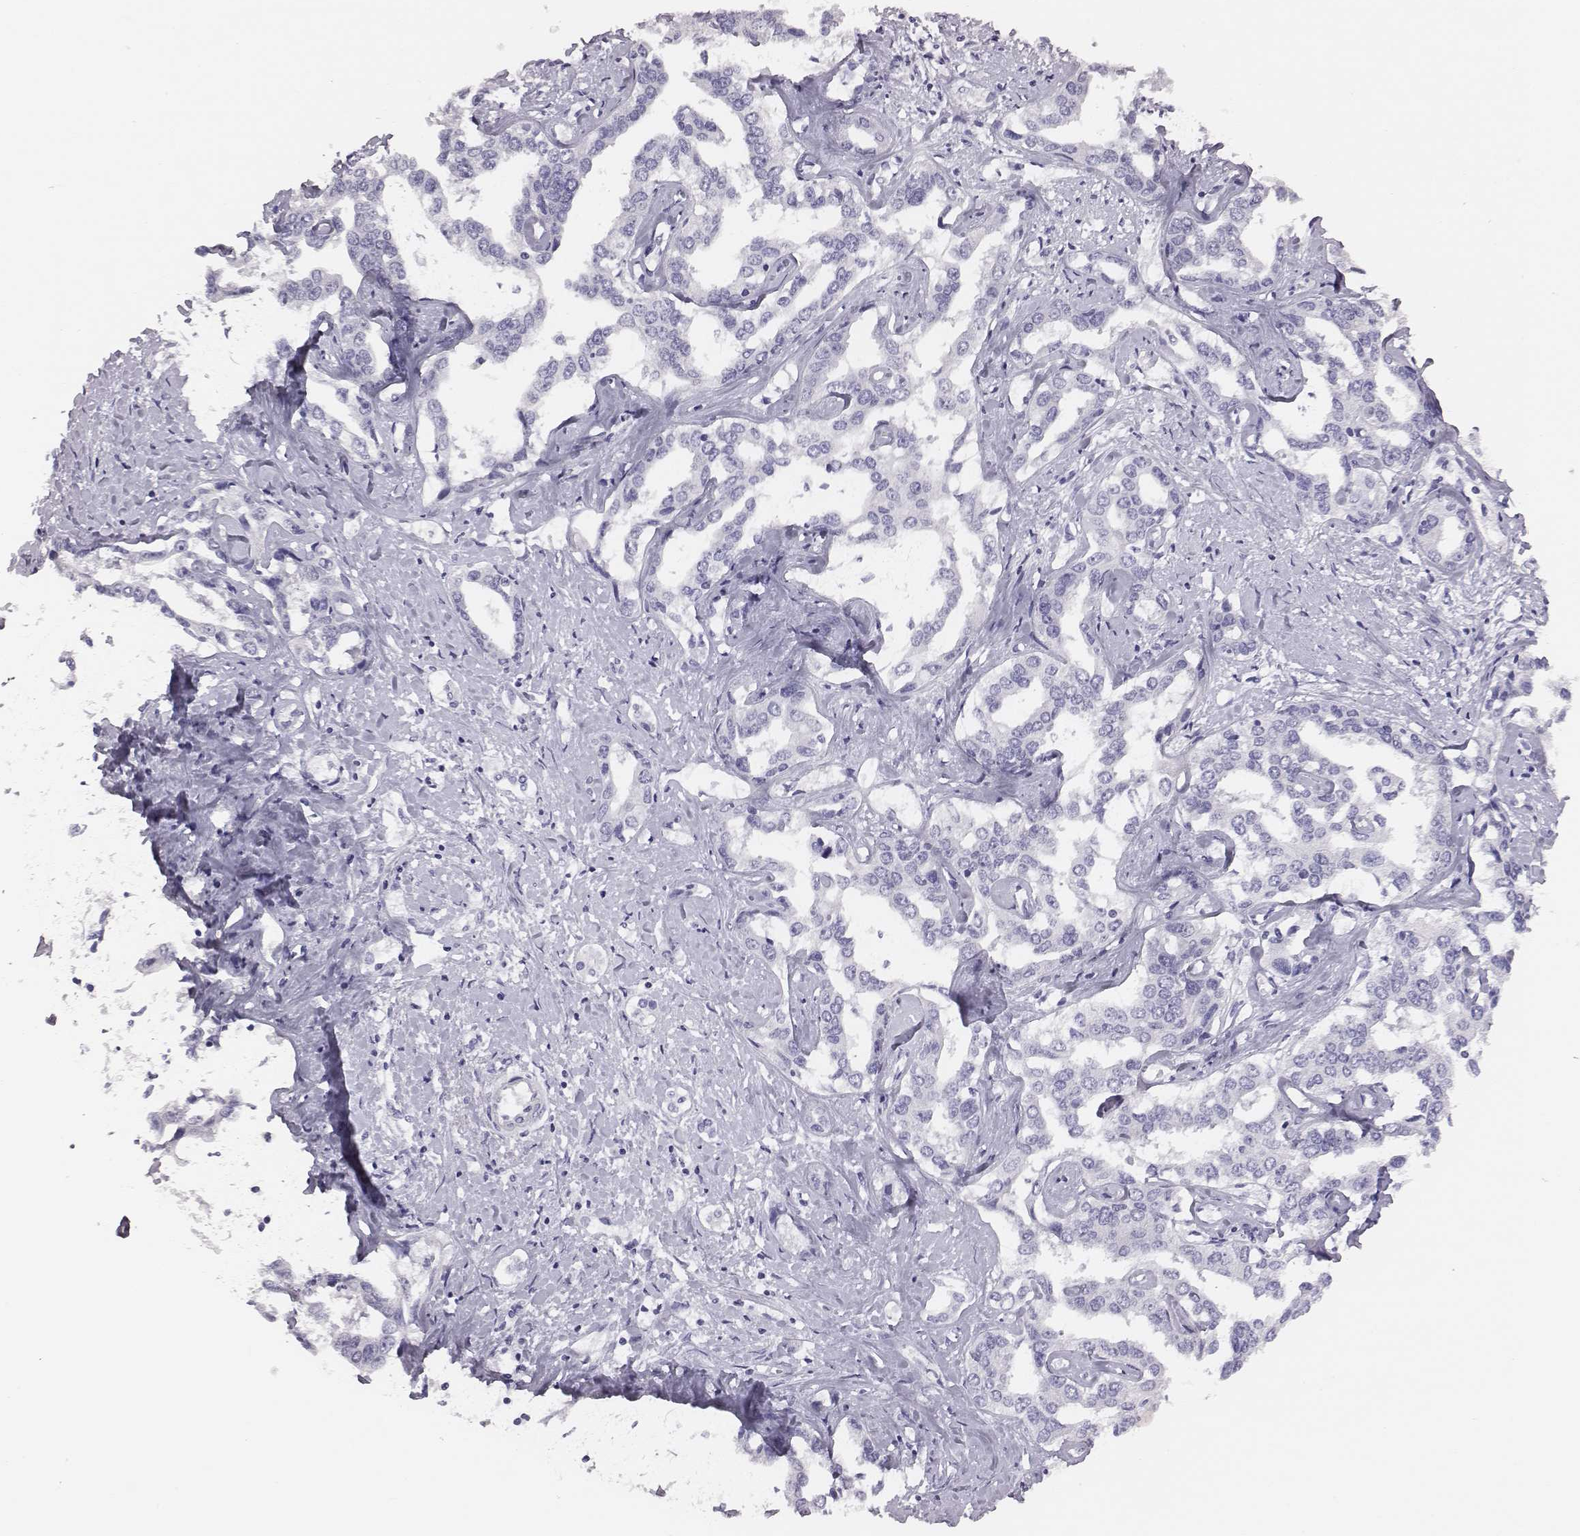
{"staining": {"intensity": "negative", "quantity": "none", "location": "none"}, "tissue": "liver cancer", "cell_type": "Tumor cells", "image_type": "cancer", "snomed": [{"axis": "morphology", "description": "Cholangiocarcinoma"}, {"axis": "topography", "description": "Liver"}], "caption": "The immunohistochemistry image has no significant expression in tumor cells of liver cancer tissue.", "gene": "ACOD1", "patient": {"sex": "male", "age": 59}}